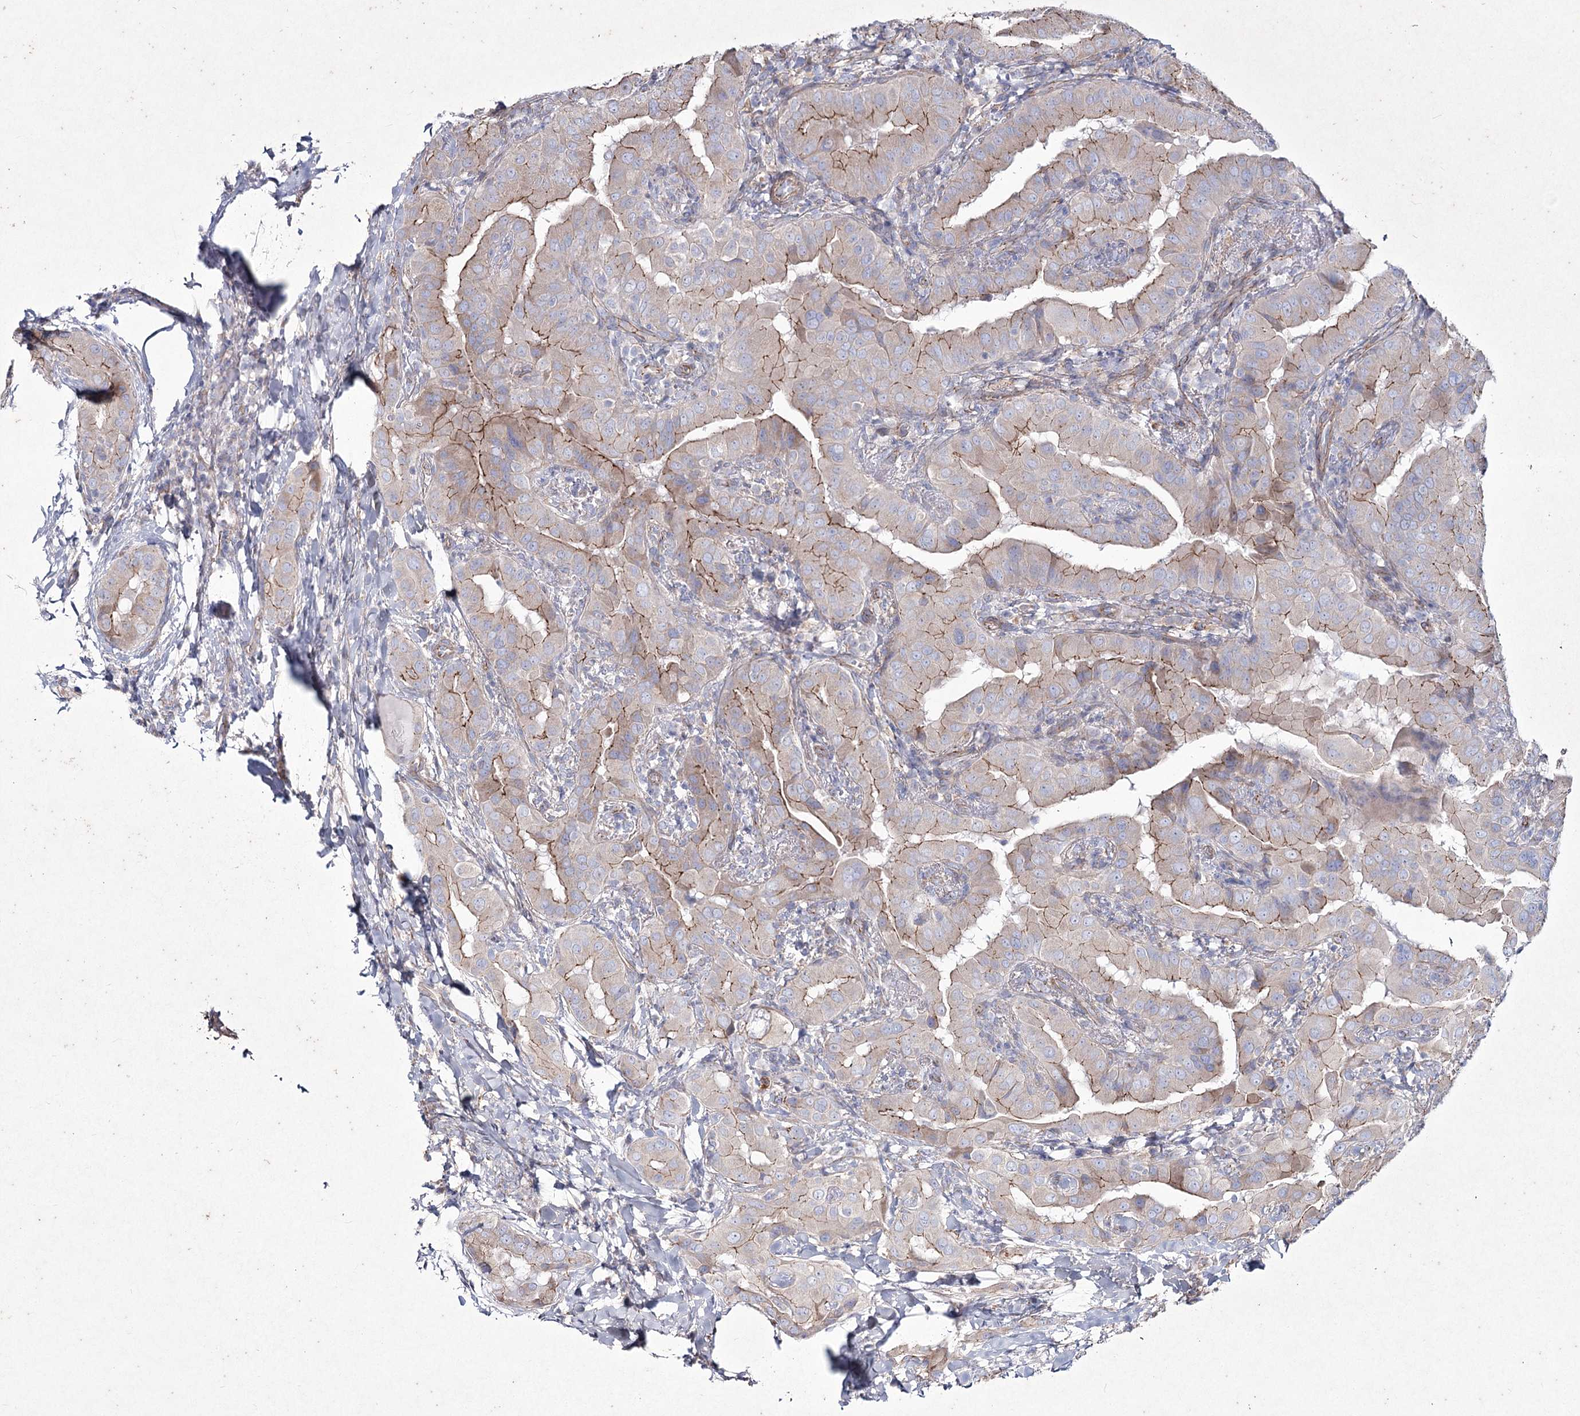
{"staining": {"intensity": "moderate", "quantity": ">75%", "location": "cytoplasmic/membranous"}, "tissue": "thyroid cancer", "cell_type": "Tumor cells", "image_type": "cancer", "snomed": [{"axis": "morphology", "description": "Papillary adenocarcinoma, NOS"}, {"axis": "topography", "description": "Thyroid gland"}], "caption": "Immunohistochemical staining of human thyroid cancer (papillary adenocarcinoma) shows moderate cytoplasmic/membranous protein expression in about >75% of tumor cells. (brown staining indicates protein expression, while blue staining denotes nuclei).", "gene": "LDLRAD3", "patient": {"sex": "male", "age": 33}}